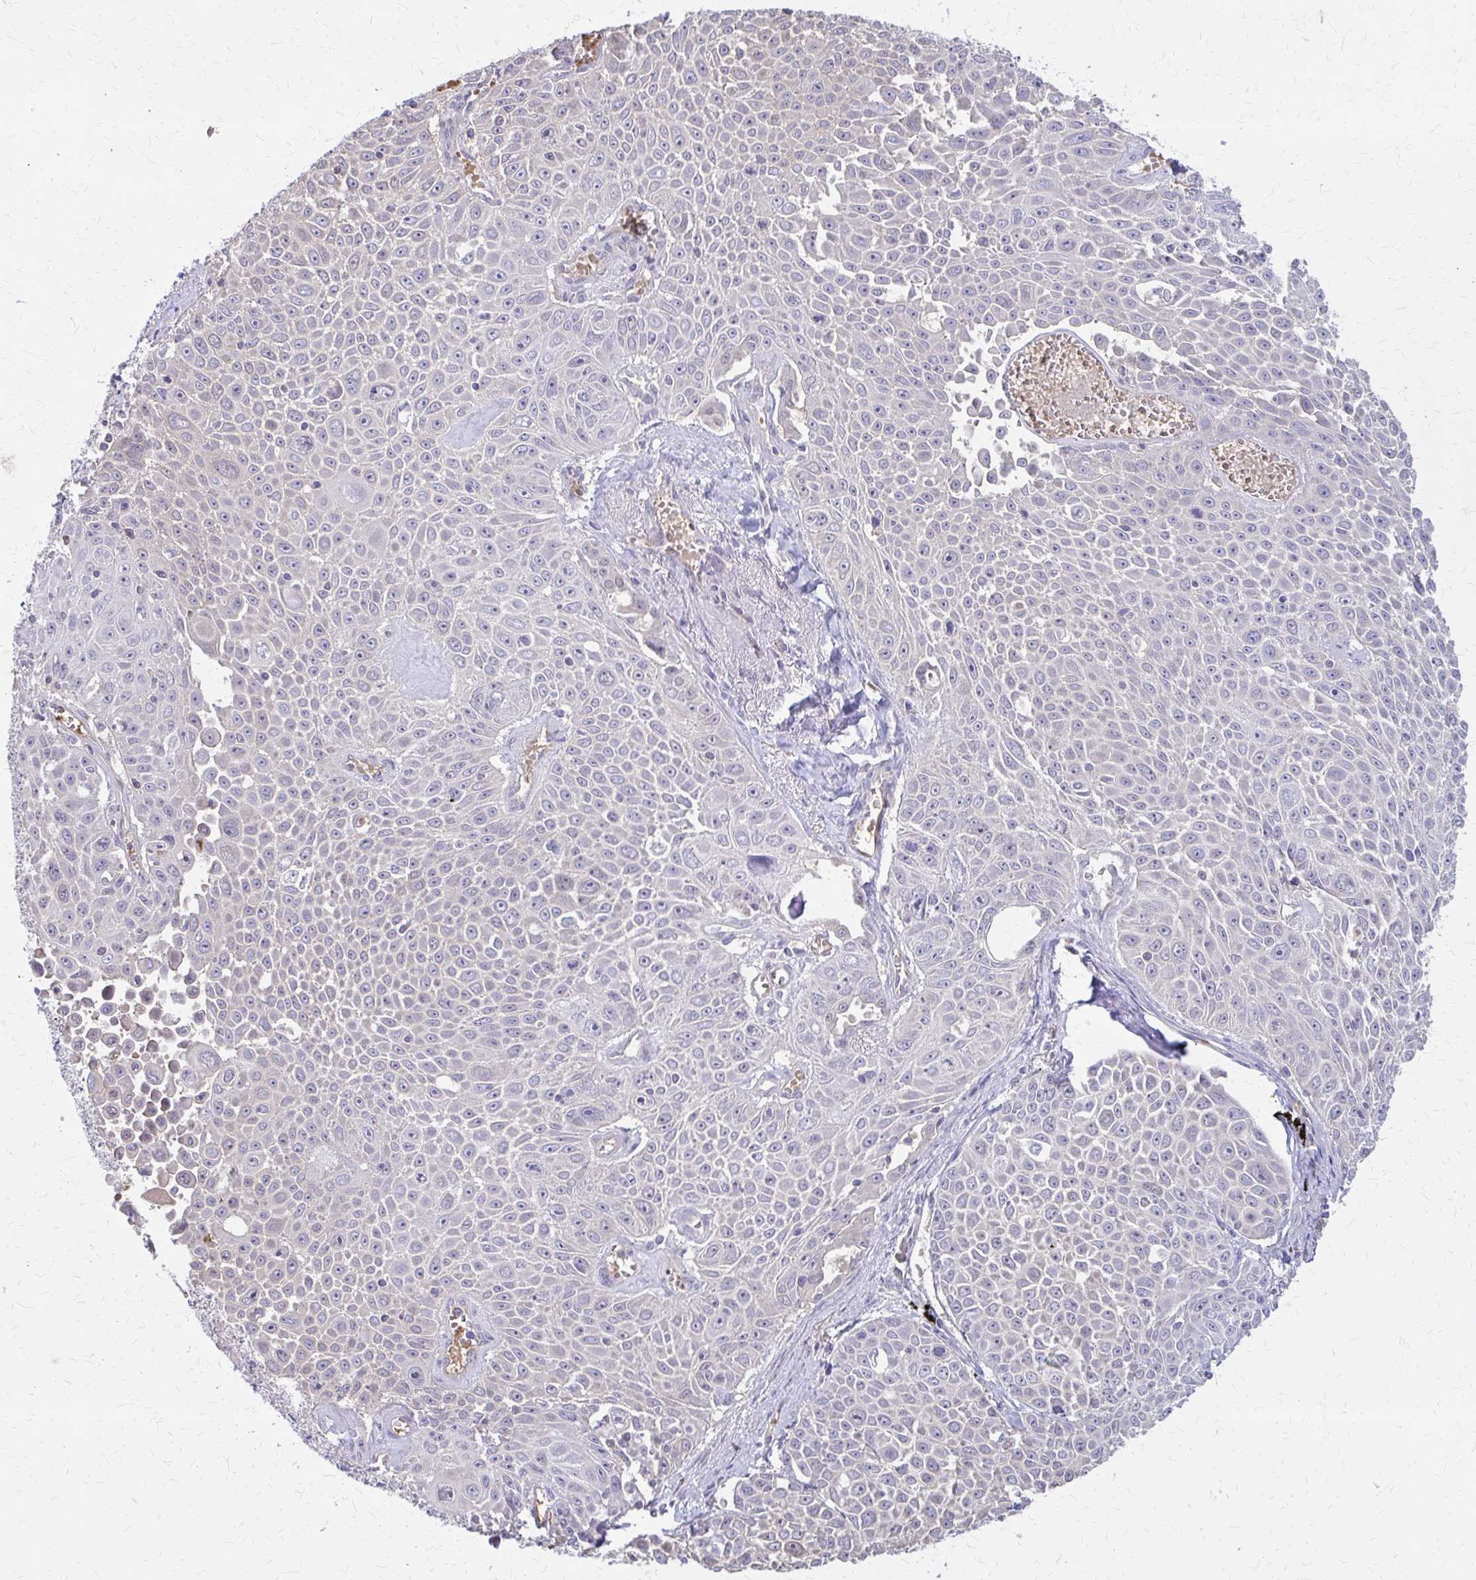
{"staining": {"intensity": "negative", "quantity": "none", "location": "none"}, "tissue": "lung cancer", "cell_type": "Tumor cells", "image_type": "cancer", "snomed": [{"axis": "morphology", "description": "Squamous cell carcinoma, NOS"}, {"axis": "morphology", "description": "Squamous cell carcinoma, metastatic, NOS"}, {"axis": "topography", "description": "Lymph node"}, {"axis": "topography", "description": "Lung"}], "caption": "Lung cancer was stained to show a protein in brown. There is no significant positivity in tumor cells. (DAB (3,3'-diaminobenzidine) IHC, high magnification).", "gene": "IFI44L", "patient": {"sex": "female", "age": 62}}